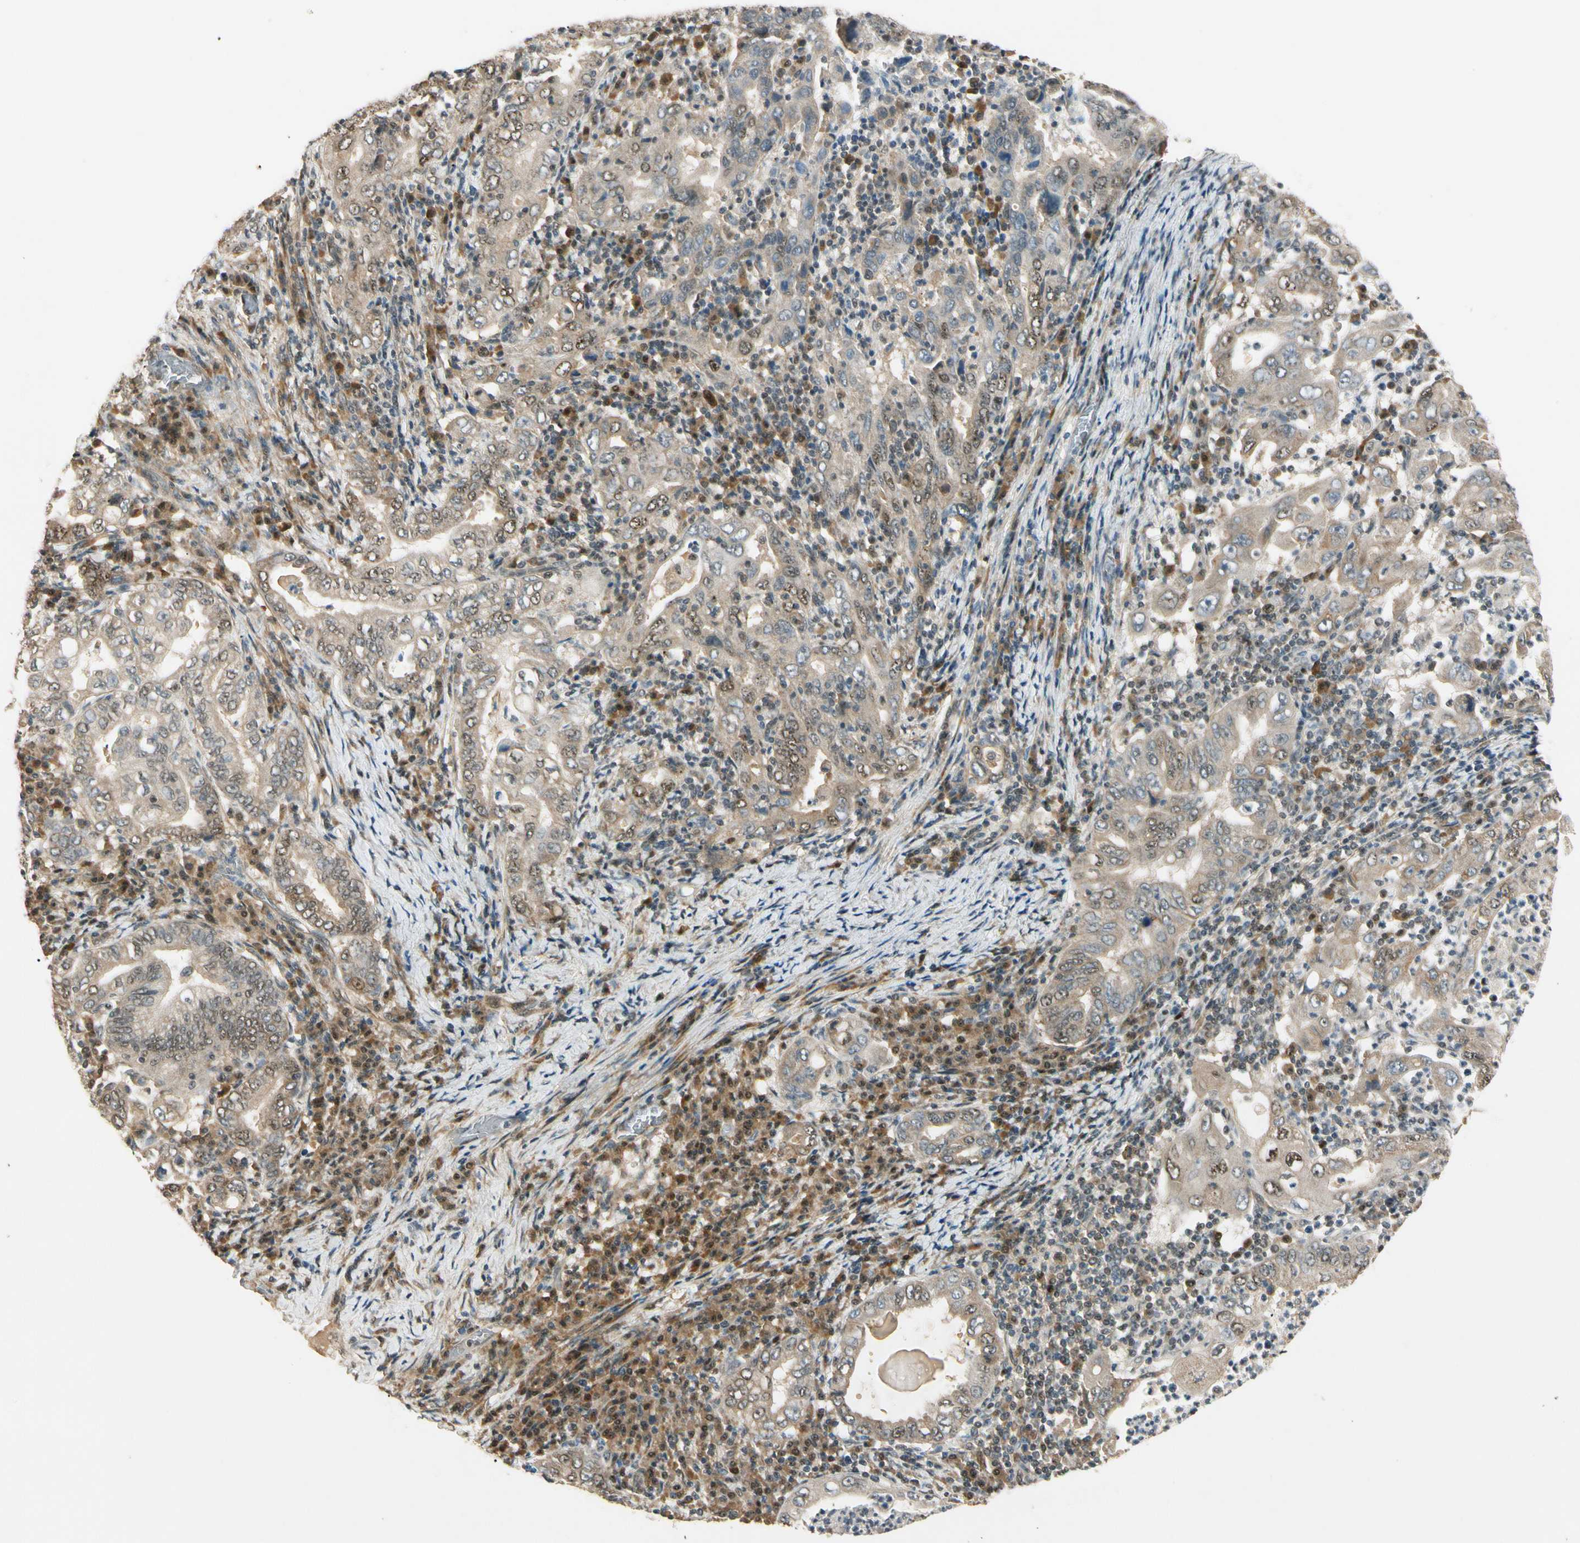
{"staining": {"intensity": "weak", "quantity": ">75%", "location": "cytoplasmic/membranous,nuclear"}, "tissue": "stomach cancer", "cell_type": "Tumor cells", "image_type": "cancer", "snomed": [{"axis": "morphology", "description": "Normal tissue, NOS"}, {"axis": "morphology", "description": "Adenocarcinoma, NOS"}, {"axis": "topography", "description": "Esophagus"}, {"axis": "topography", "description": "Stomach, upper"}, {"axis": "topography", "description": "Peripheral nerve tissue"}], "caption": "Protein expression analysis of human stomach cancer reveals weak cytoplasmic/membranous and nuclear staining in approximately >75% of tumor cells.", "gene": "MCPH1", "patient": {"sex": "male", "age": 62}}